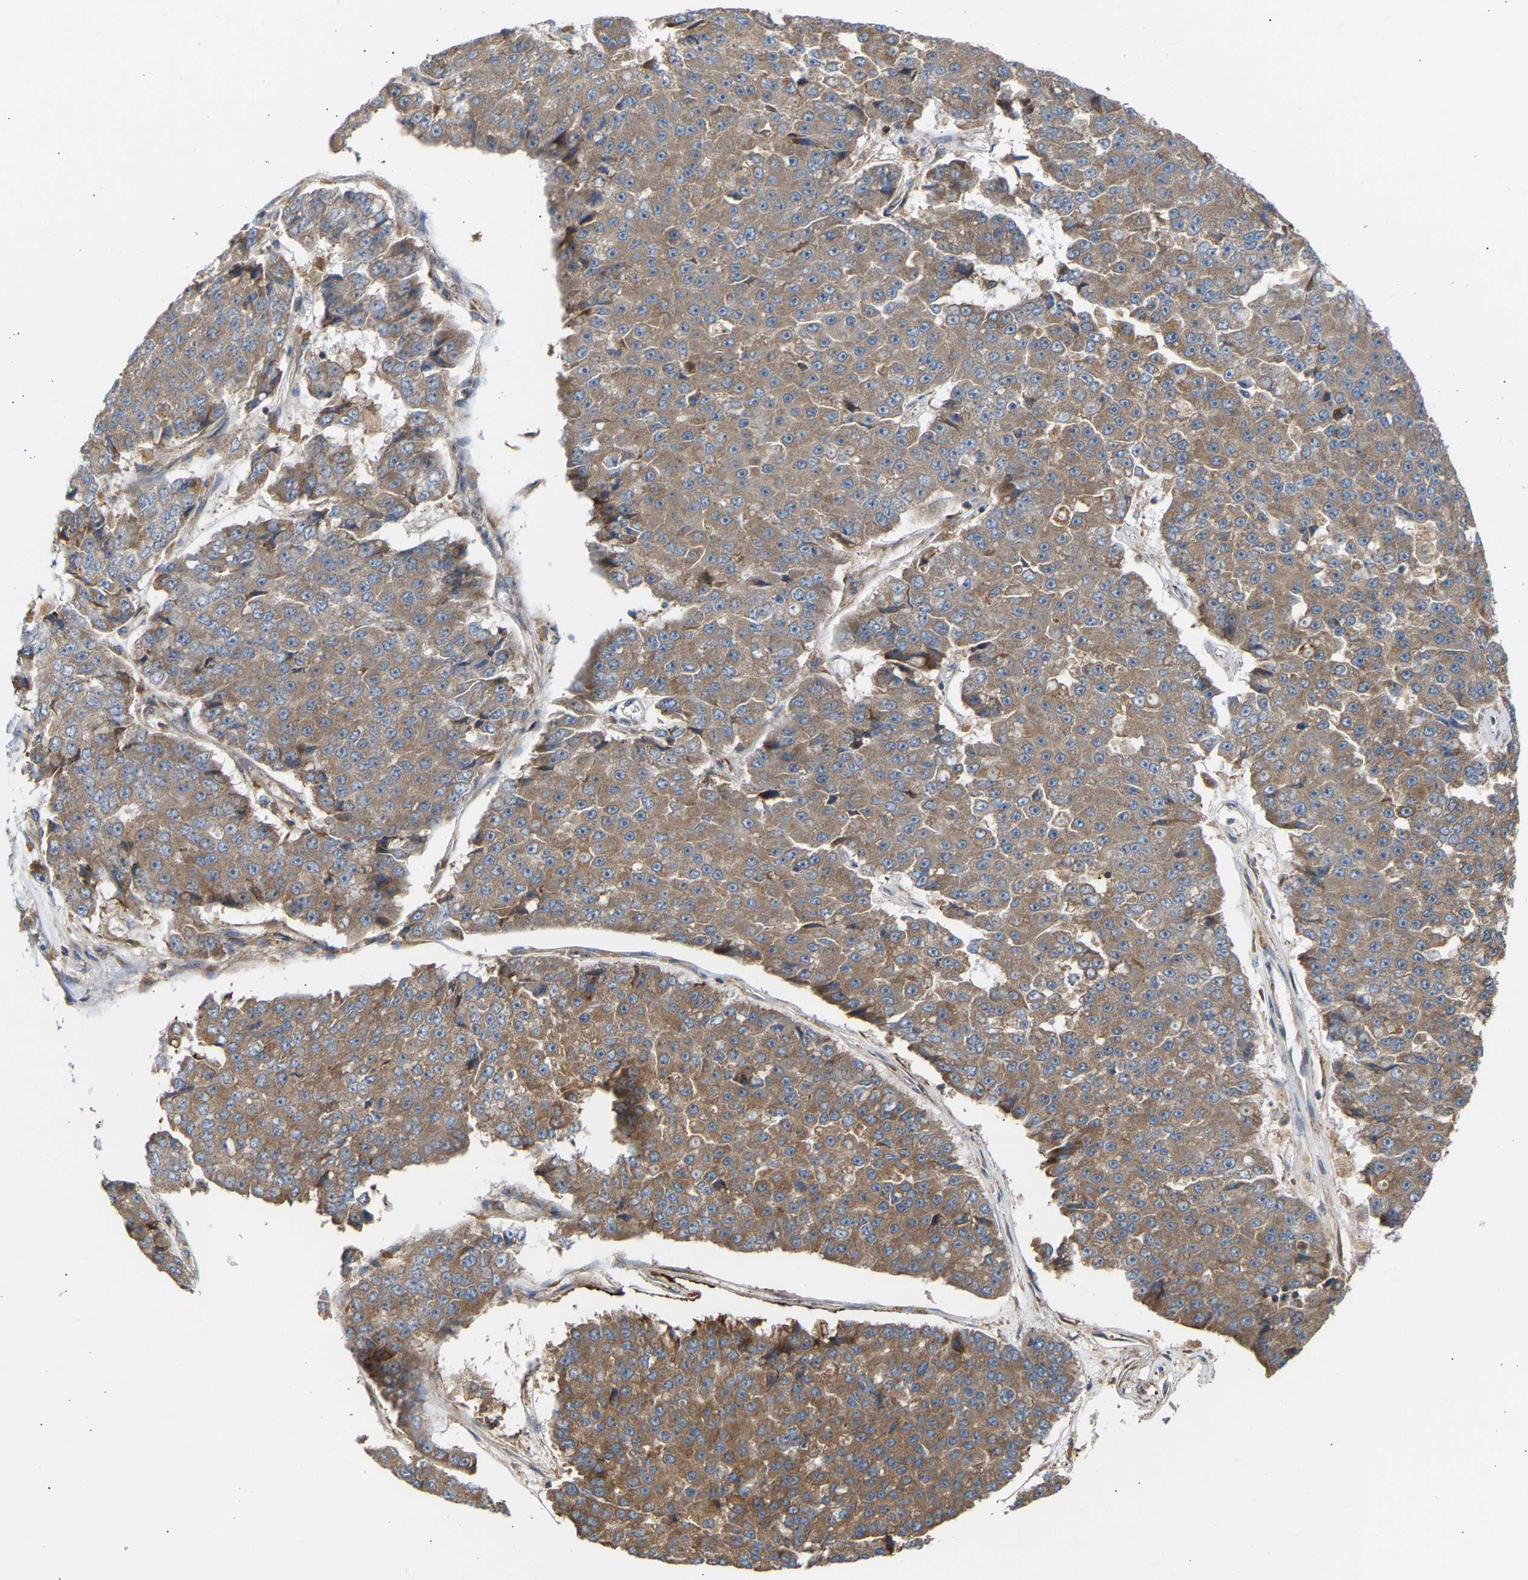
{"staining": {"intensity": "moderate", "quantity": ">75%", "location": "cytoplasmic/membranous"}, "tissue": "pancreatic cancer", "cell_type": "Tumor cells", "image_type": "cancer", "snomed": [{"axis": "morphology", "description": "Adenocarcinoma, NOS"}, {"axis": "topography", "description": "Pancreas"}], "caption": "A medium amount of moderate cytoplasmic/membranous staining is identified in about >75% of tumor cells in pancreatic cancer (adenocarcinoma) tissue. The staining is performed using DAB (3,3'-diaminobenzidine) brown chromogen to label protein expression. The nuclei are counter-stained blue using hematoxylin.", "gene": "GCN1", "patient": {"sex": "male", "age": 50}}